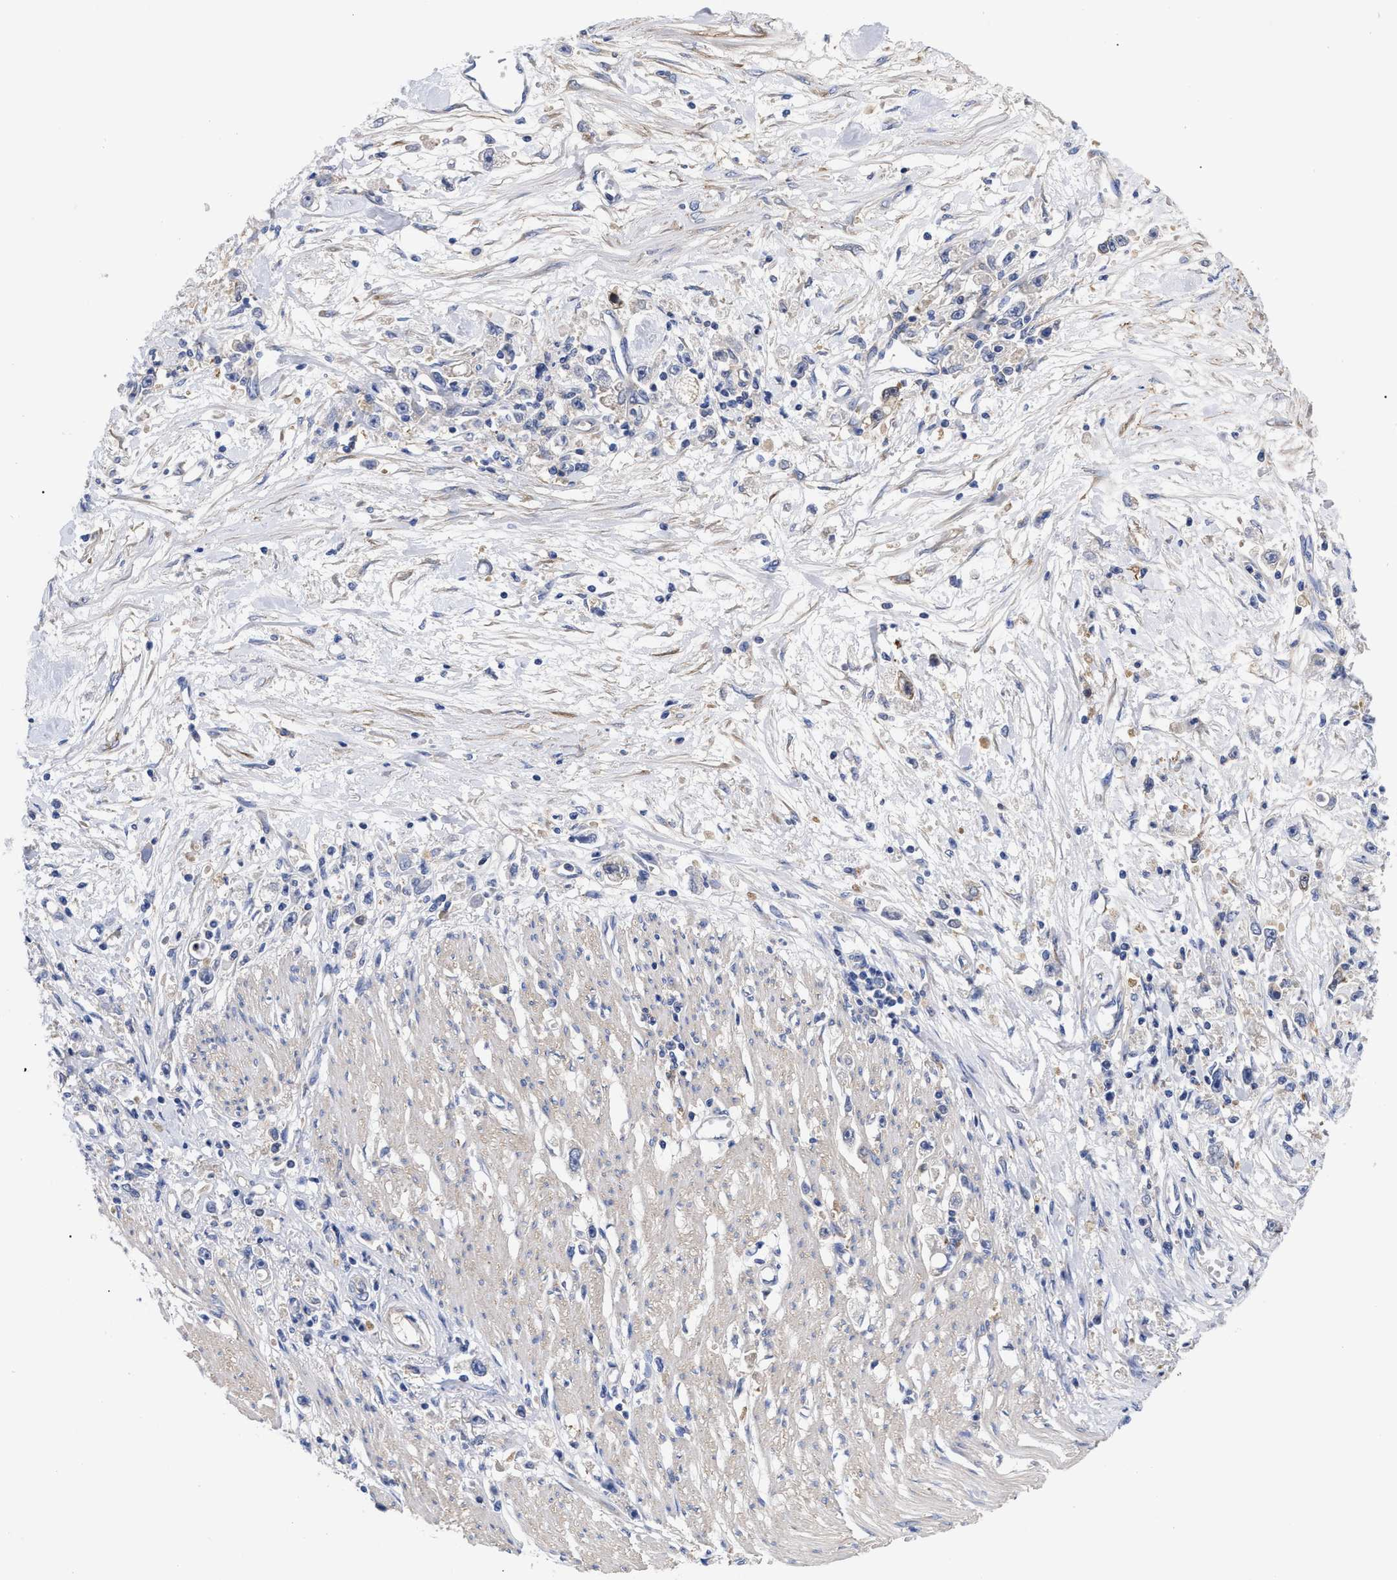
{"staining": {"intensity": "negative", "quantity": "none", "location": "none"}, "tissue": "stomach cancer", "cell_type": "Tumor cells", "image_type": "cancer", "snomed": [{"axis": "morphology", "description": "Adenocarcinoma, NOS"}, {"axis": "topography", "description": "Stomach"}], "caption": "The IHC histopathology image has no significant expression in tumor cells of stomach cancer (adenocarcinoma) tissue.", "gene": "RBKS", "patient": {"sex": "female", "age": 59}}